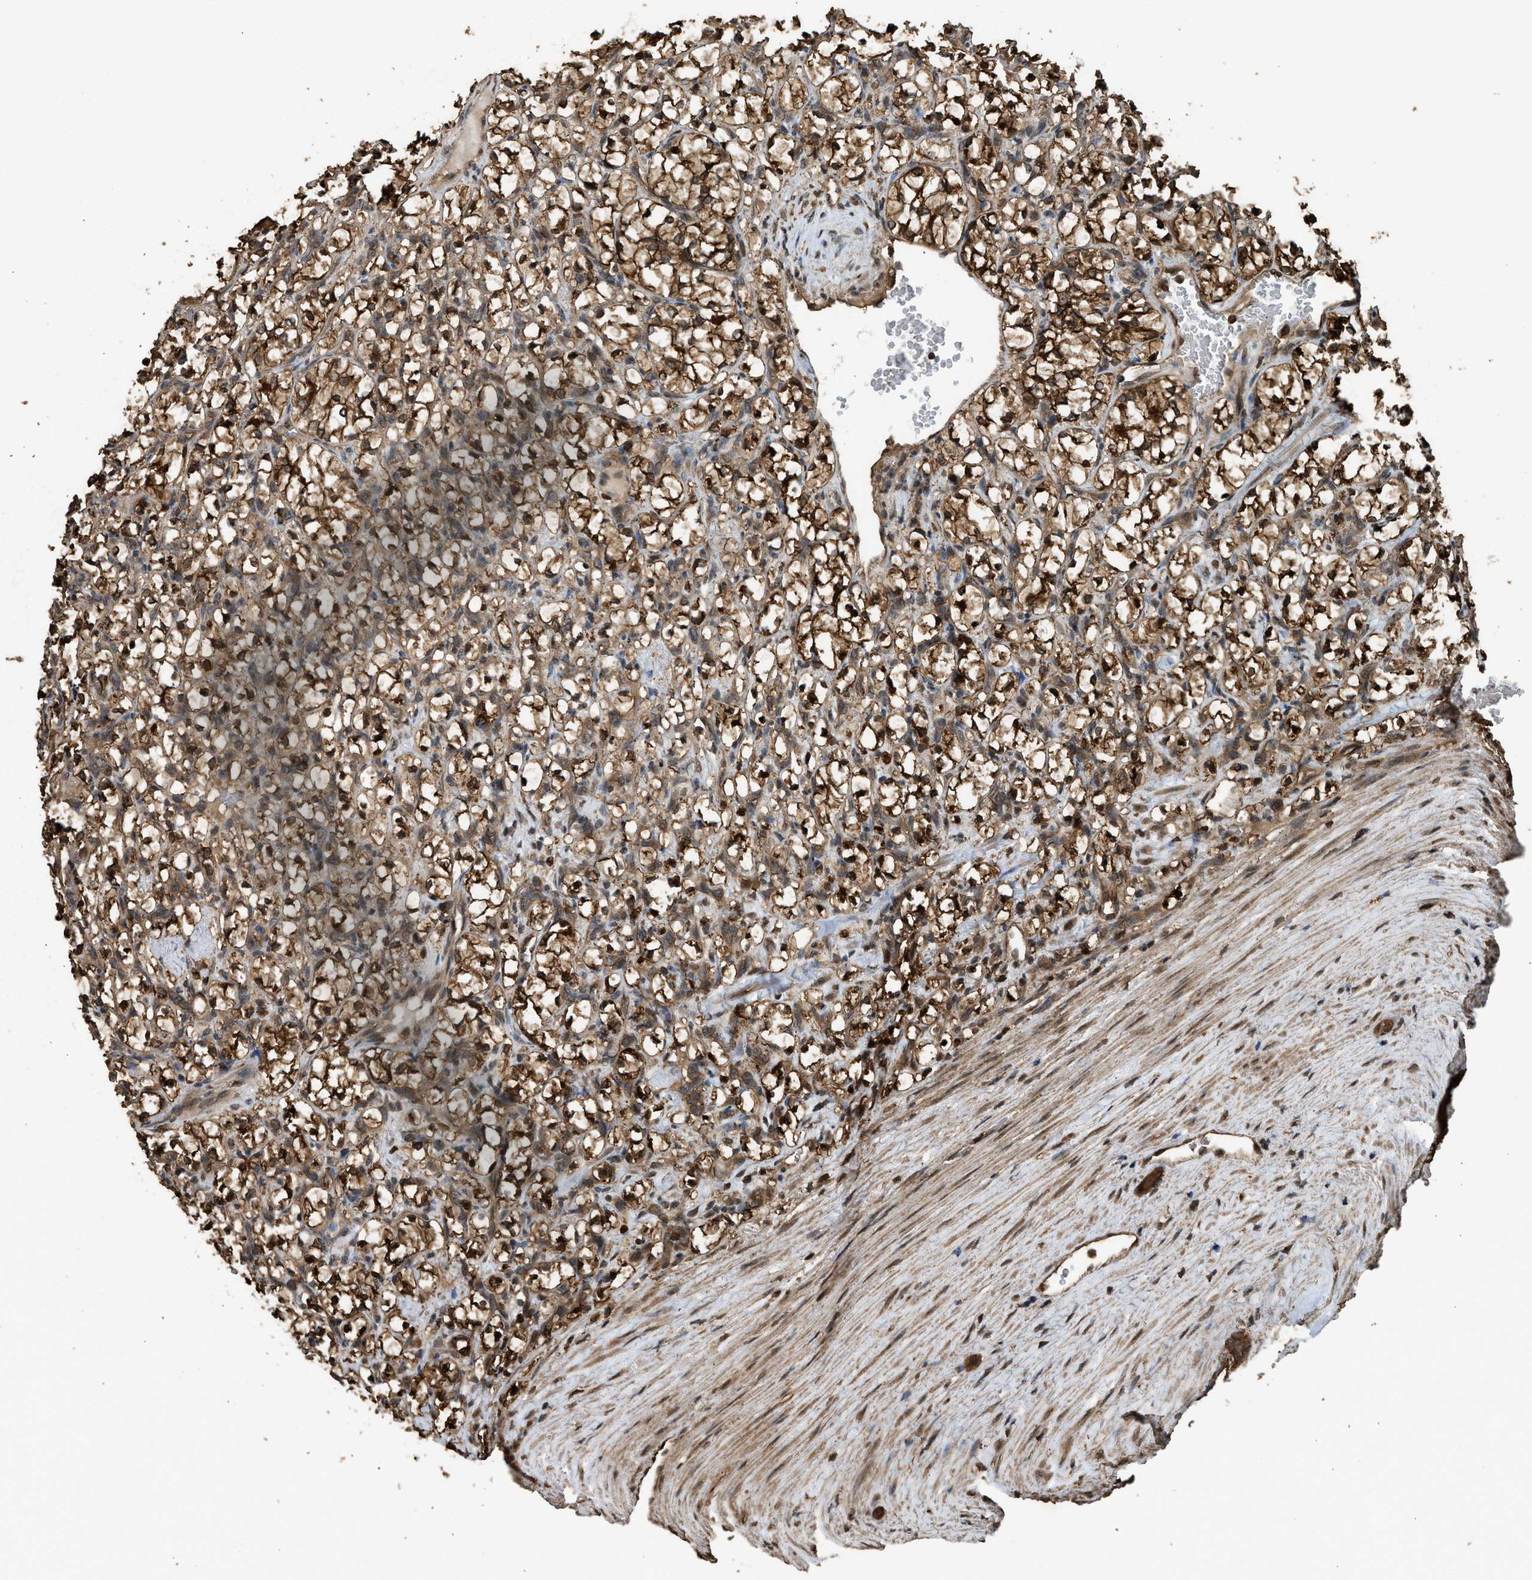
{"staining": {"intensity": "strong", "quantity": ">75%", "location": "cytoplasmic/membranous,nuclear"}, "tissue": "renal cancer", "cell_type": "Tumor cells", "image_type": "cancer", "snomed": [{"axis": "morphology", "description": "Adenocarcinoma, NOS"}, {"axis": "topography", "description": "Kidney"}], "caption": "The micrograph shows a brown stain indicating the presence of a protein in the cytoplasmic/membranous and nuclear of tumor cells in renal adenocarcinoma.", "gene": "MYBL2", "patient": {"sex": "female", "age": 69}}